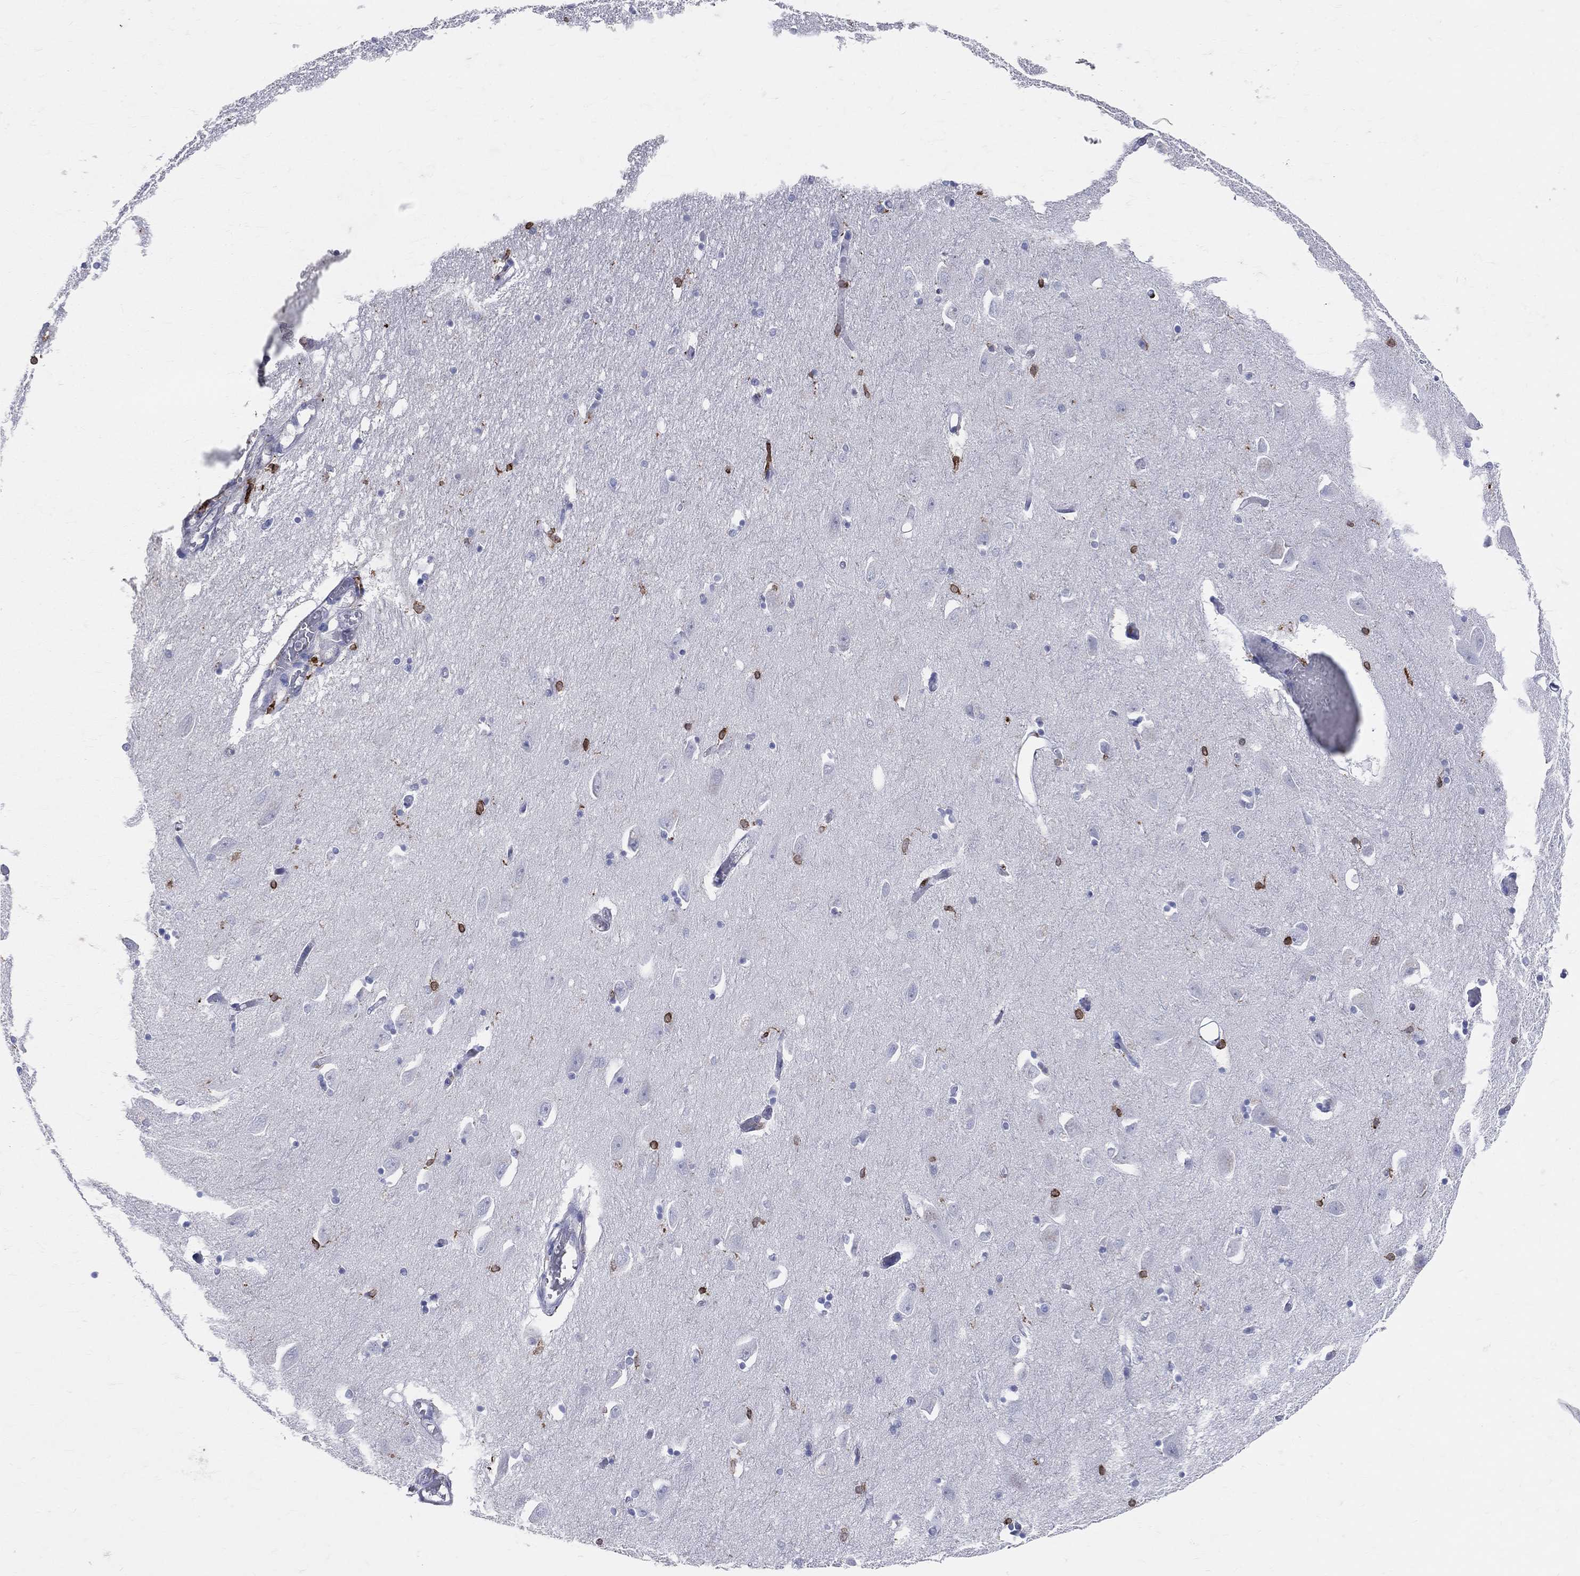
{"staining": {"intensity": "strong", "quantity": "<25%", "location": "cytoplasmic/membranous"}, "tissue": "hippocampus", "cell_type": "Glial cells", "image_type": "normal", "snomed": [{"axis": "morphology", "description": "Normal tissue, NOS"}, {"axis": "topography", "description": "Lateral ventricle wall"}, {"axis": "topography", "description": "Hippocampus"}], "caption": "Brown immunohistochemical staining in benign hippocampus shows strong cytoplasmic/membranous staining in about <25% of glial cells. Nuclei are stained in blue.", "gene": "CD74", "patient": {"sex": "female", "age": 63}}